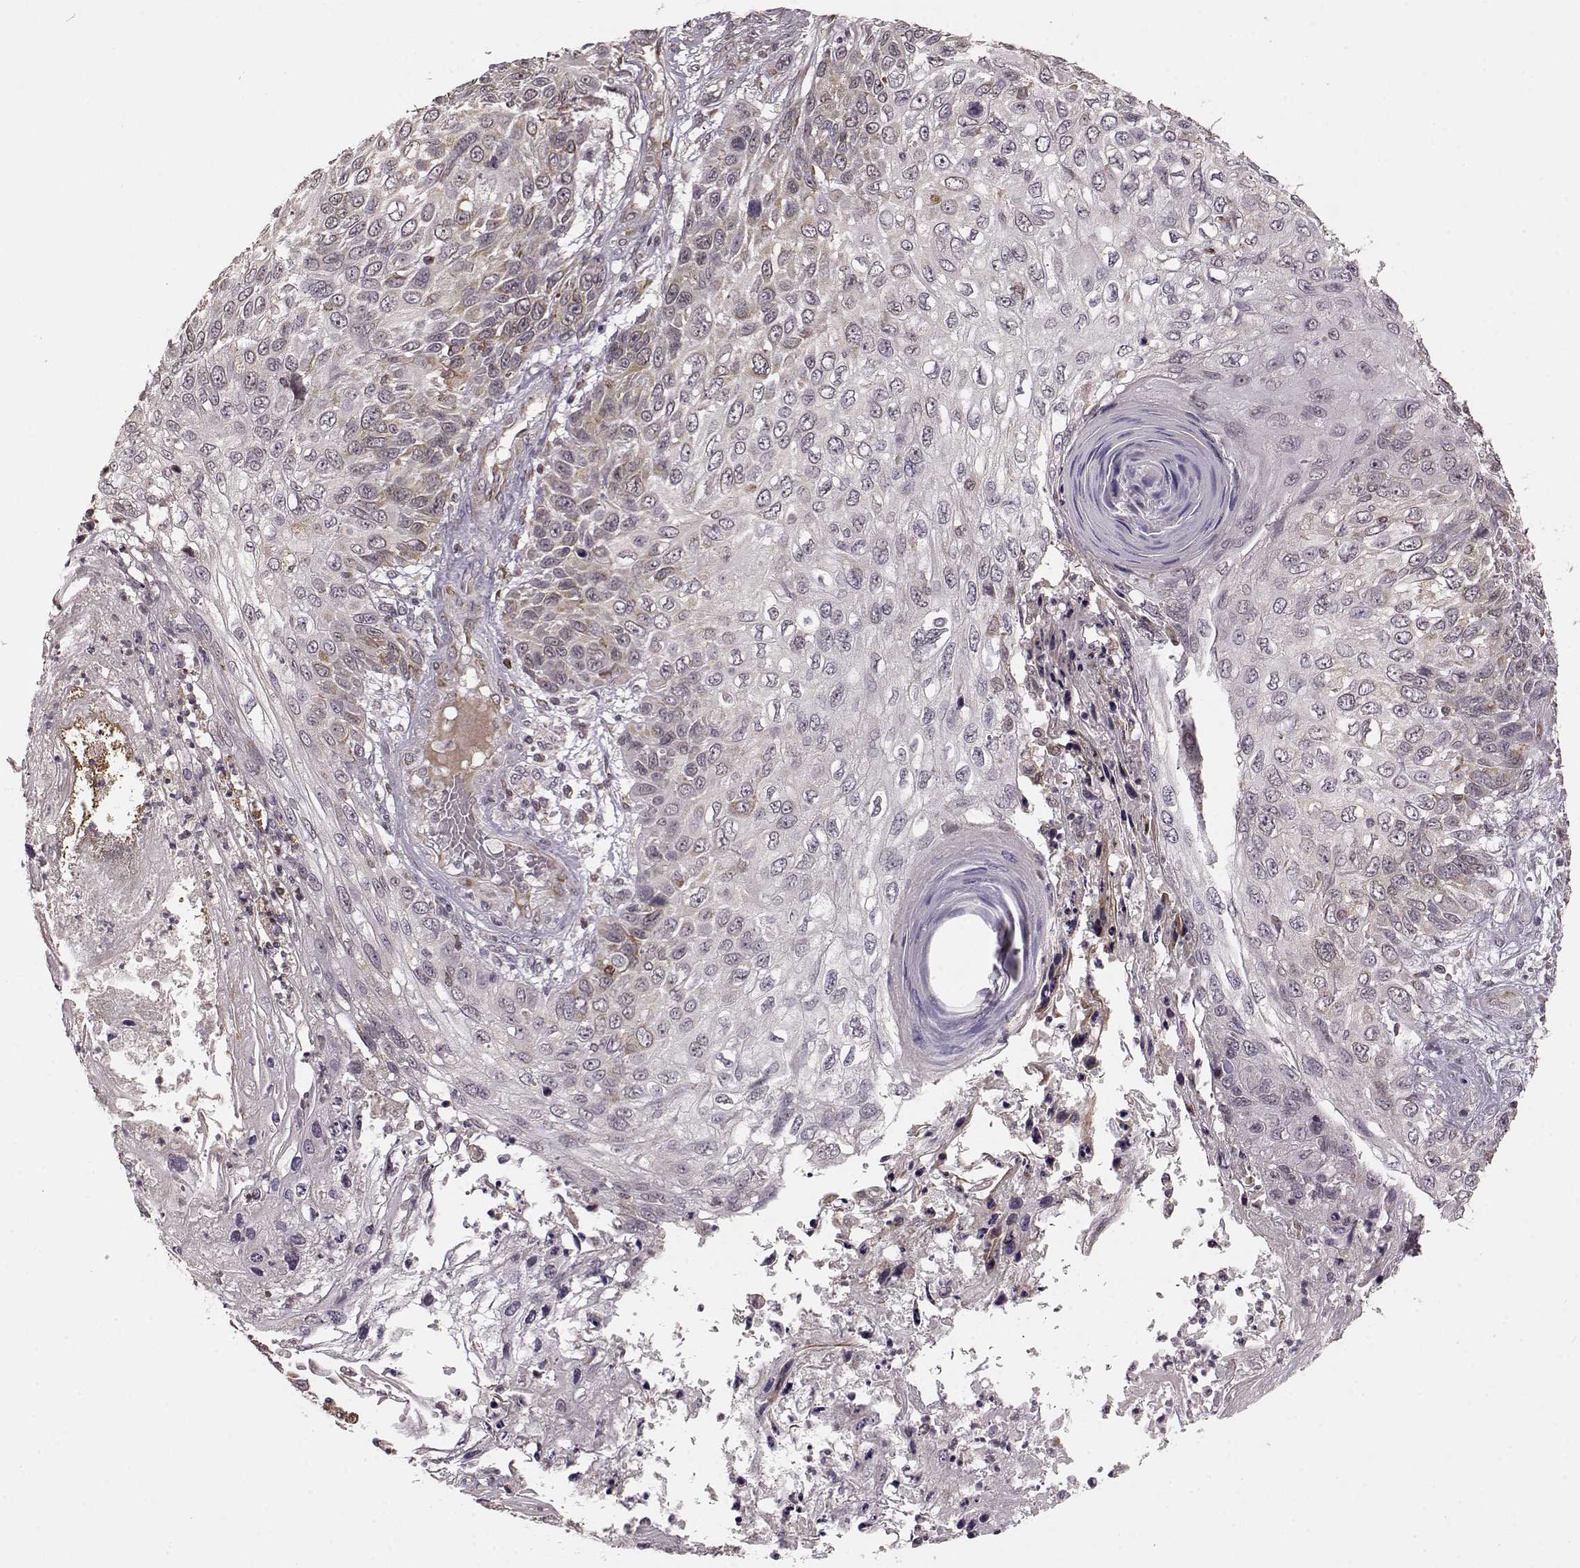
{"staining": {"intensity": "negative", "quantity": "none", "location": "none"}, "tissue": "skin cancer", "cell_type": "Tumor cells", "image_type": "cancer", "snomed": [{"axis": "morphology", "description": "Squamous cell carcinoma, NOS"}, {"axis": "topography", "description": "Skin"}], "caption": "Immunohistochemistry of skin cancer (squamous cell carcinoma) demonstrates no positivity in tumor cells. (DAB immunohistochemistry (IHC), high magnification).", "gene": "ELOVL5", "patient": {"sex": "male", "age": 92}}